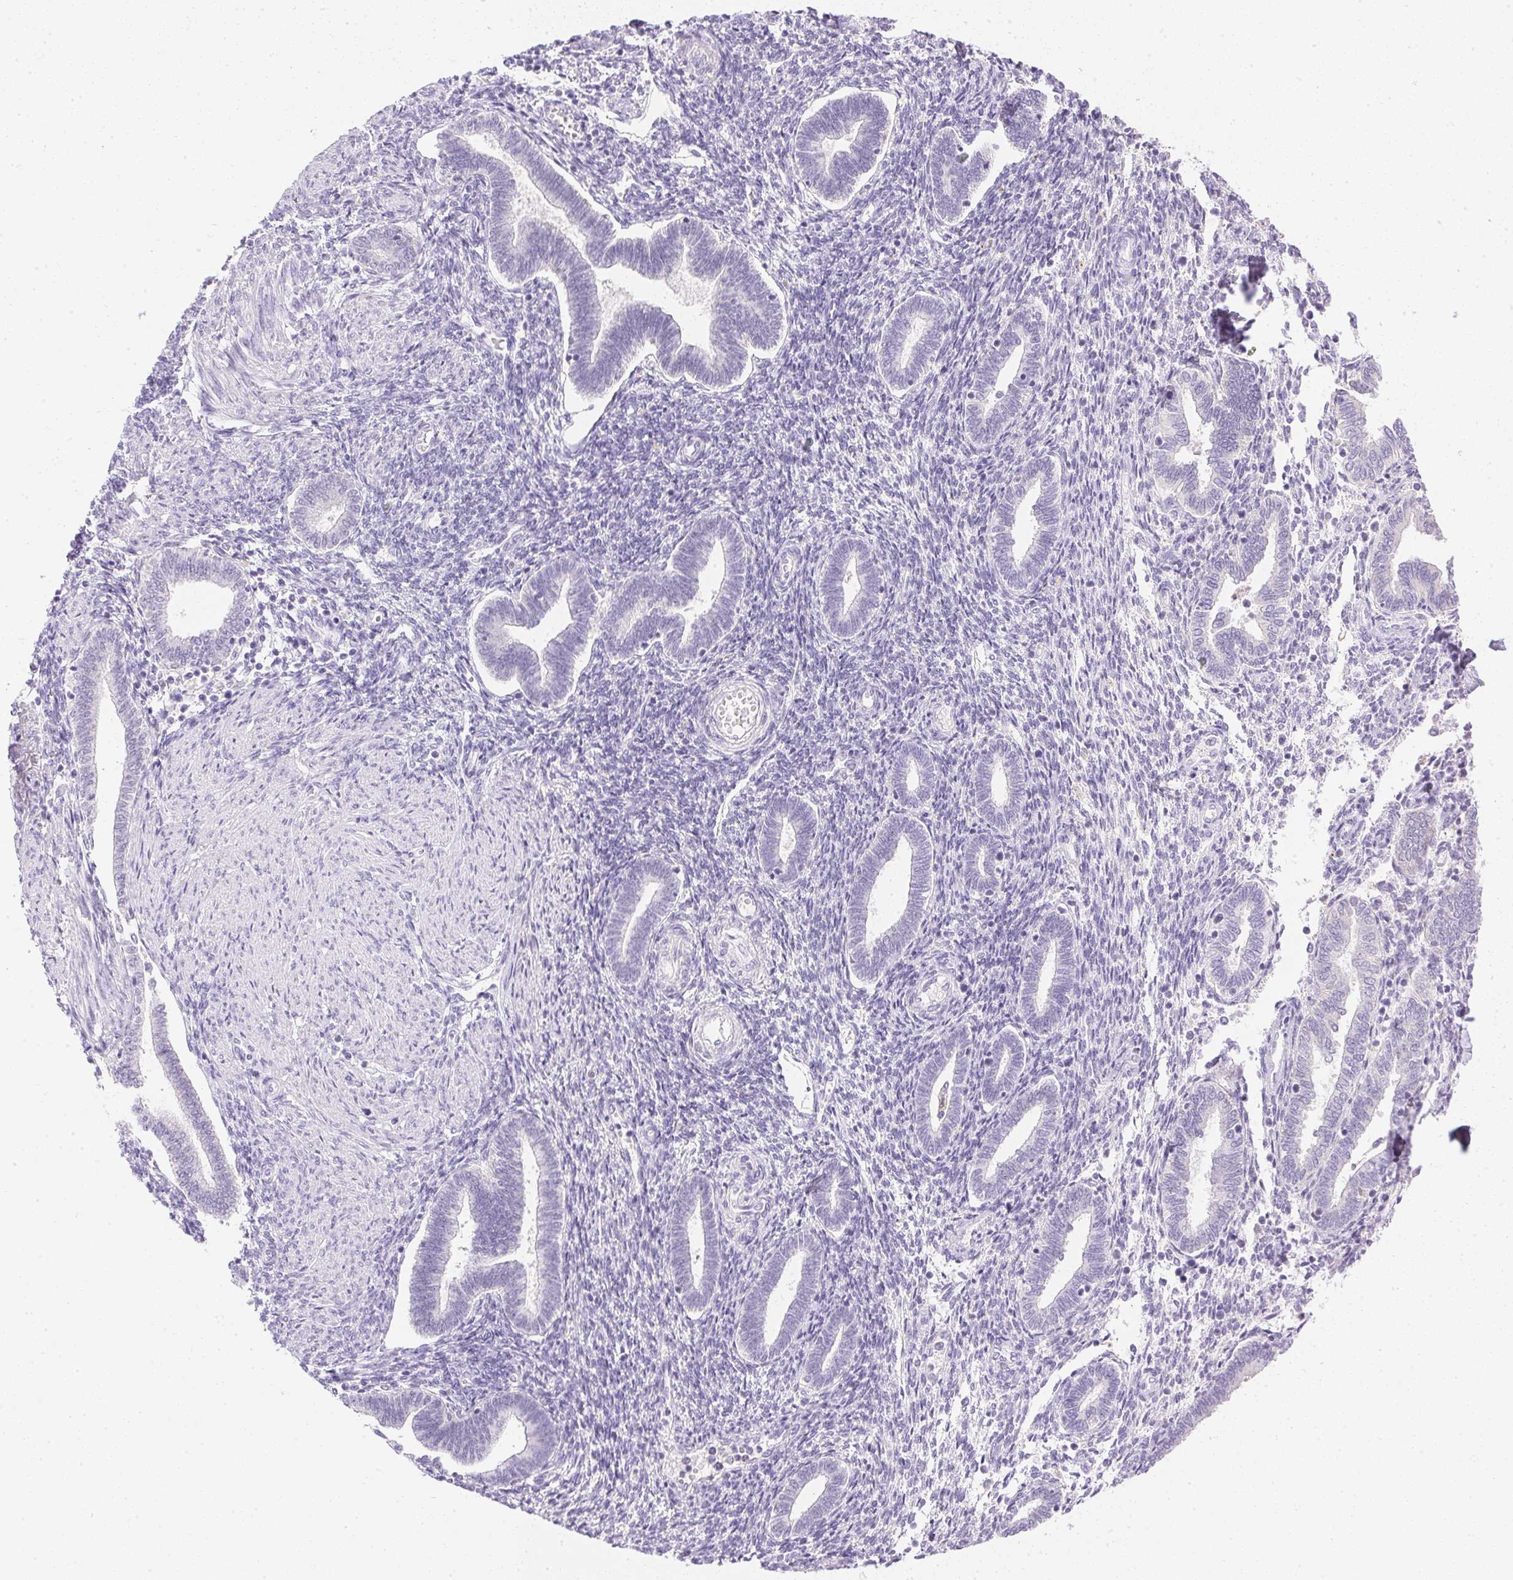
{"staining": {"intensity": "negative", "quantity": "none", "location": "none"}, "tissue": "endometrium", "cell_type": "Cells in endometrial stroma", "image_type": "normal", "snomed": [{"axis": "morphology", "description": "Normal tissue, NOS"}, {"axis": "topography", "description": "Endometrium"}], "caption": "Histopathology image shows no significant protein positivity in cells in endometrial stroma of normal endometrium.", "gene": "ATP6V1G3", "patient": {"sex": "female", "age": 42}}